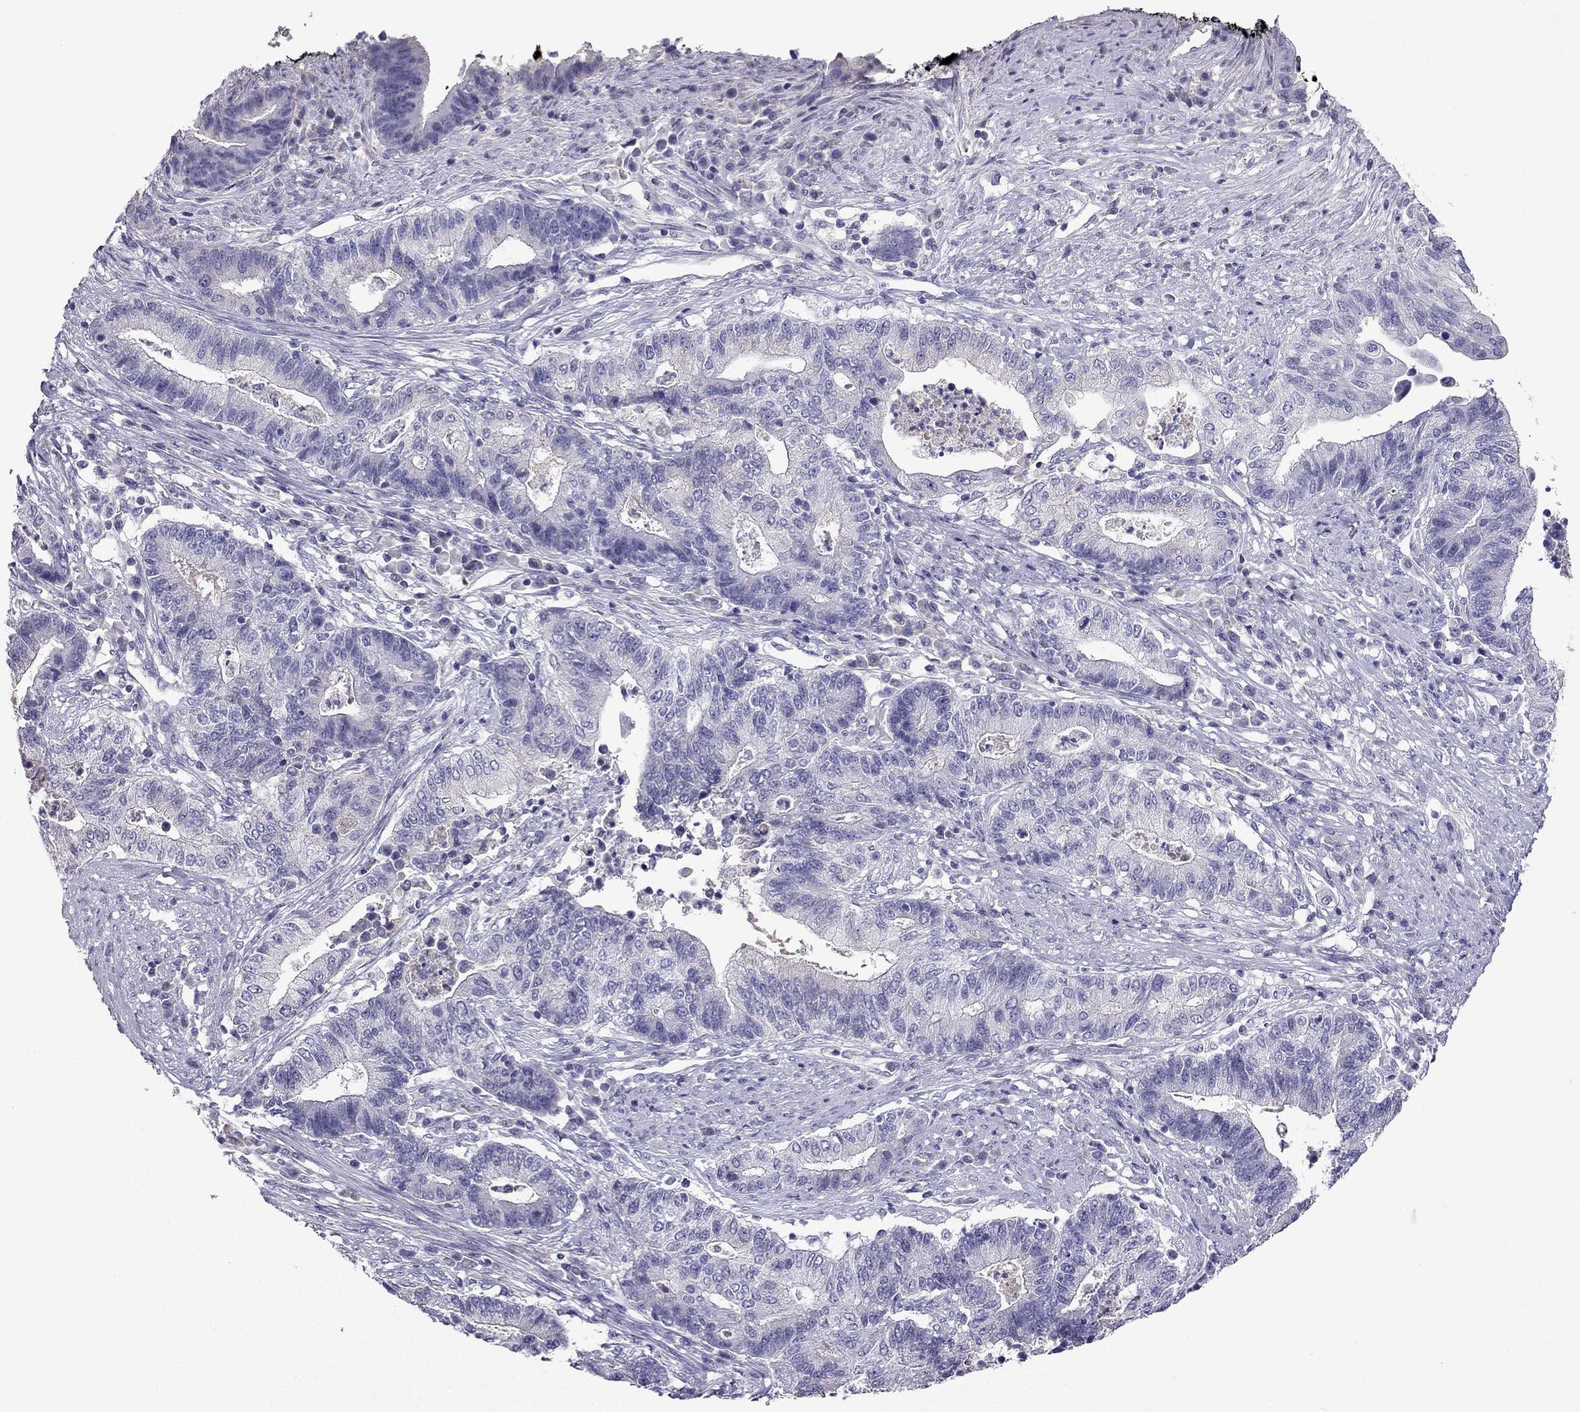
{"staining": {"intensity": "negative", "quantity": "none", "location": "none"}, "tissue": "endometrial cancer", "cell_type": "Tumor cells", "image_type": "cancer", "snomed": [{"axis": "morphology", "description": "Adenocarcinoma, NOS"}, {"axis": "topography", "description": "Uterus"}, {"axis": "topography", "description": "Endometrium"}], "caption": "IHC image of endometrial cancer (adenocarcinoma) stained for a protein (brown), which exhibits no staining in tumor cells.", "gene": "NPTX1", "patient": {"sex": "female", "age": 54}}